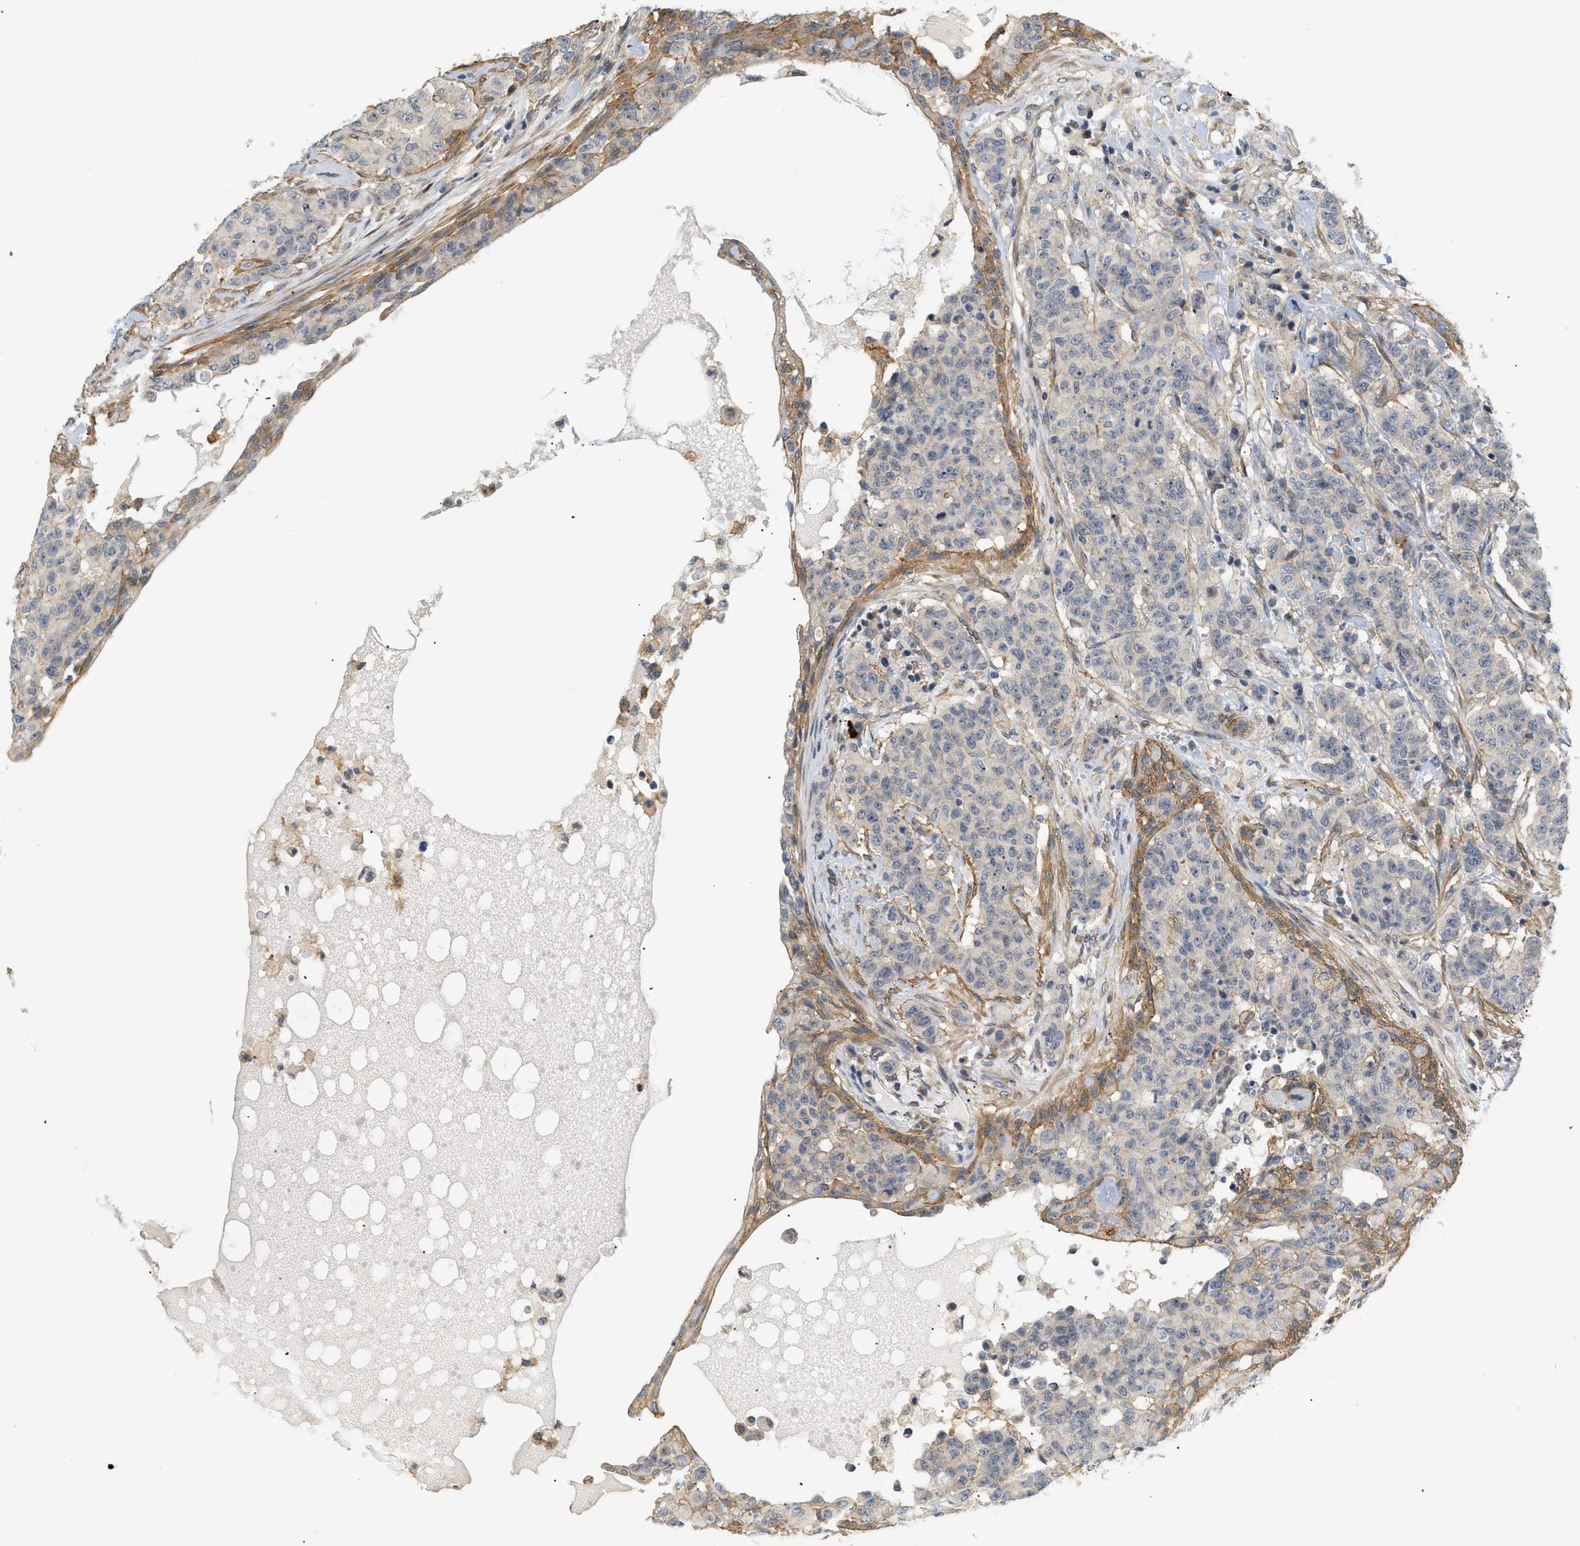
{"staining": {"intensity": "negative", "quantity": "none", "location": "none"}, "tissue": "breast cancer", "cell_type": "Tumor cells", "image_type": "cancer", "snomed": [{"axis": "morphology", "description": "Normal tissue, NOS"}, {"axis": "morphology", "description": "Duct carcinoma"}, {"axis": "topography", "description": "Breast"}], "caption": "Protein analysis of breast cancer (infiltrating ductal carcinoma) reveals no significant staining in tumor cells.", "gene": "CORO2B", "patient": {"sex": "female", "age": 40}}